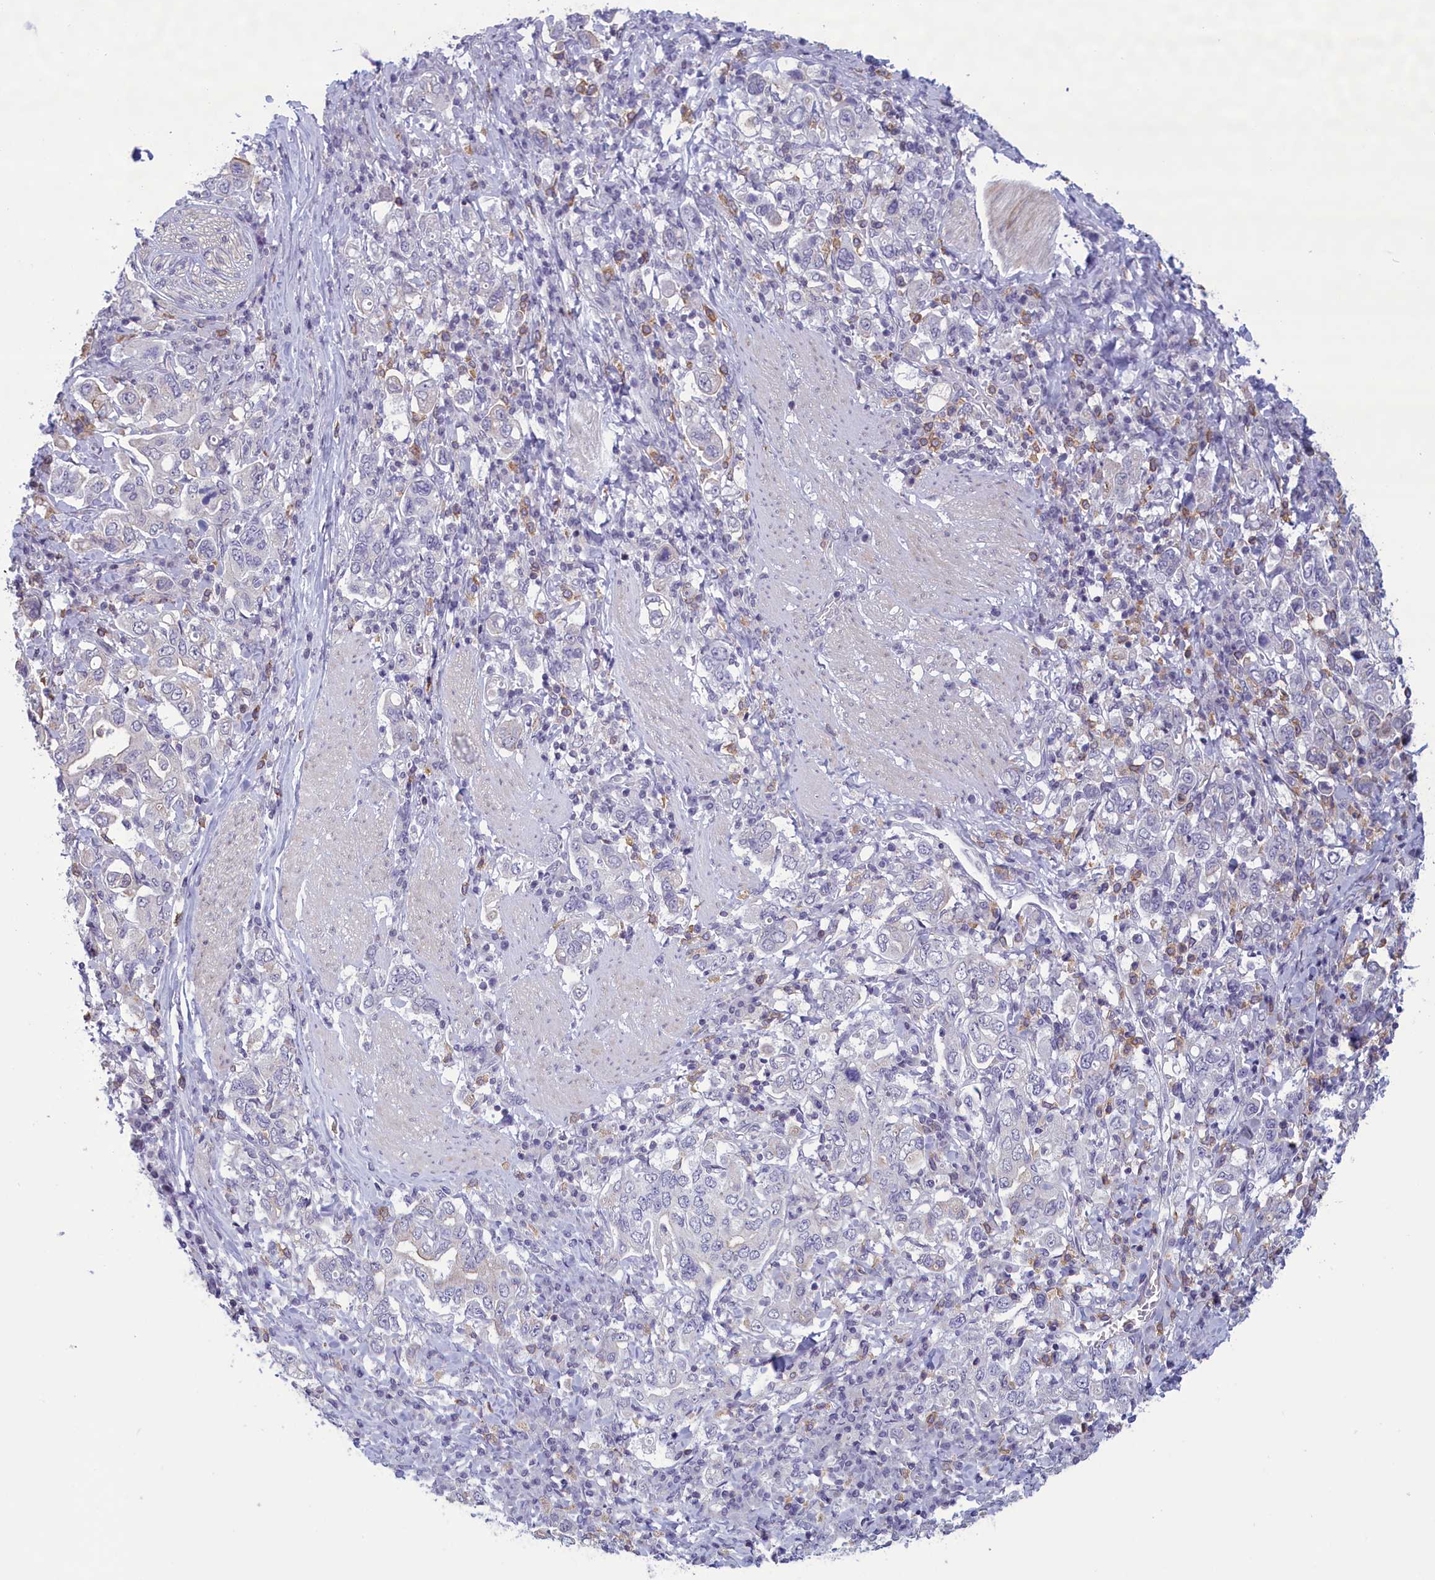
{"staining": {"intensity": "moderate", "quantity": "<25%", "location": "cytoplasmic/membranous"}, "tissue": "stomach cancer", "cell_type": "Tumor cells", "image_type": "cancer", "snomed": [{"axis": "morphology", "description": "Adenocarcinoma, NOS"}, {"axis": "topography", "description": "Stomach, upper"}], "caption": "Approximately <25% of tumor cells in adenocarcinoma (stomach) exhibit moderate cytoplasmic/membranous protein expression as visualized by brown immunohistochemical staining.", "gene": "CORO2A", "patient": {"sex": "male", "age": 62}}